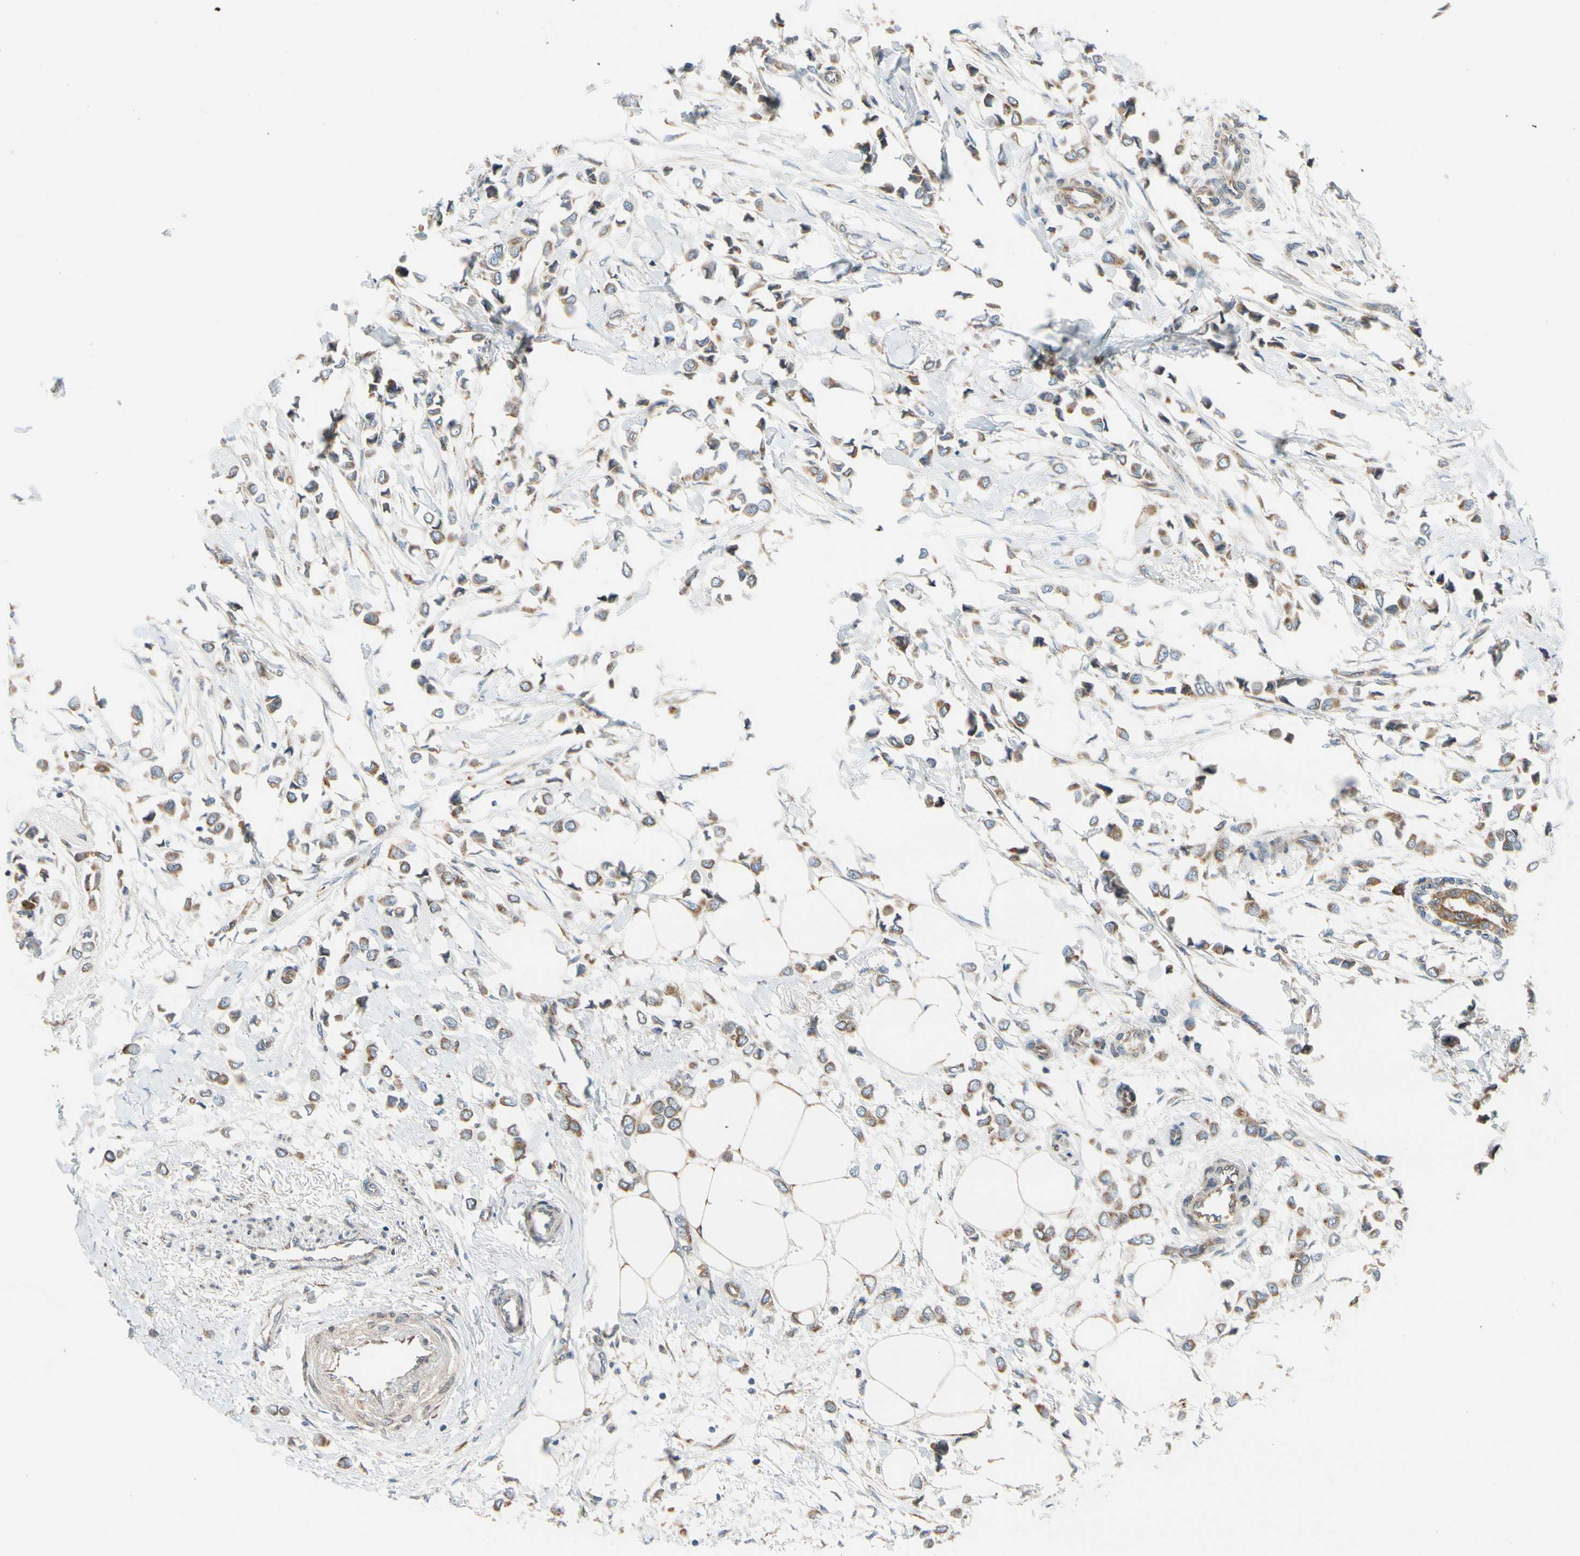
{"staining": {"intensity": "moderate", "quantity": ">75%", "location": "cytoplasmic/membranous"}, "tissue": "breast cancer", "cell_type": "Tumor cells", "image_type": "cancer", "snomed": [{"axis": "morphology", "description": "Lobular carcinoma"}, {"axis": "topography", "description": "Breast"}], "caption": "Tumor cells show medium levels of moderate cytoplasmic/membranous positivity in approximately >75% of cells in breast cancer.", "gene": "CLCC1", "patient": {"sex": "female", "age": 51}}